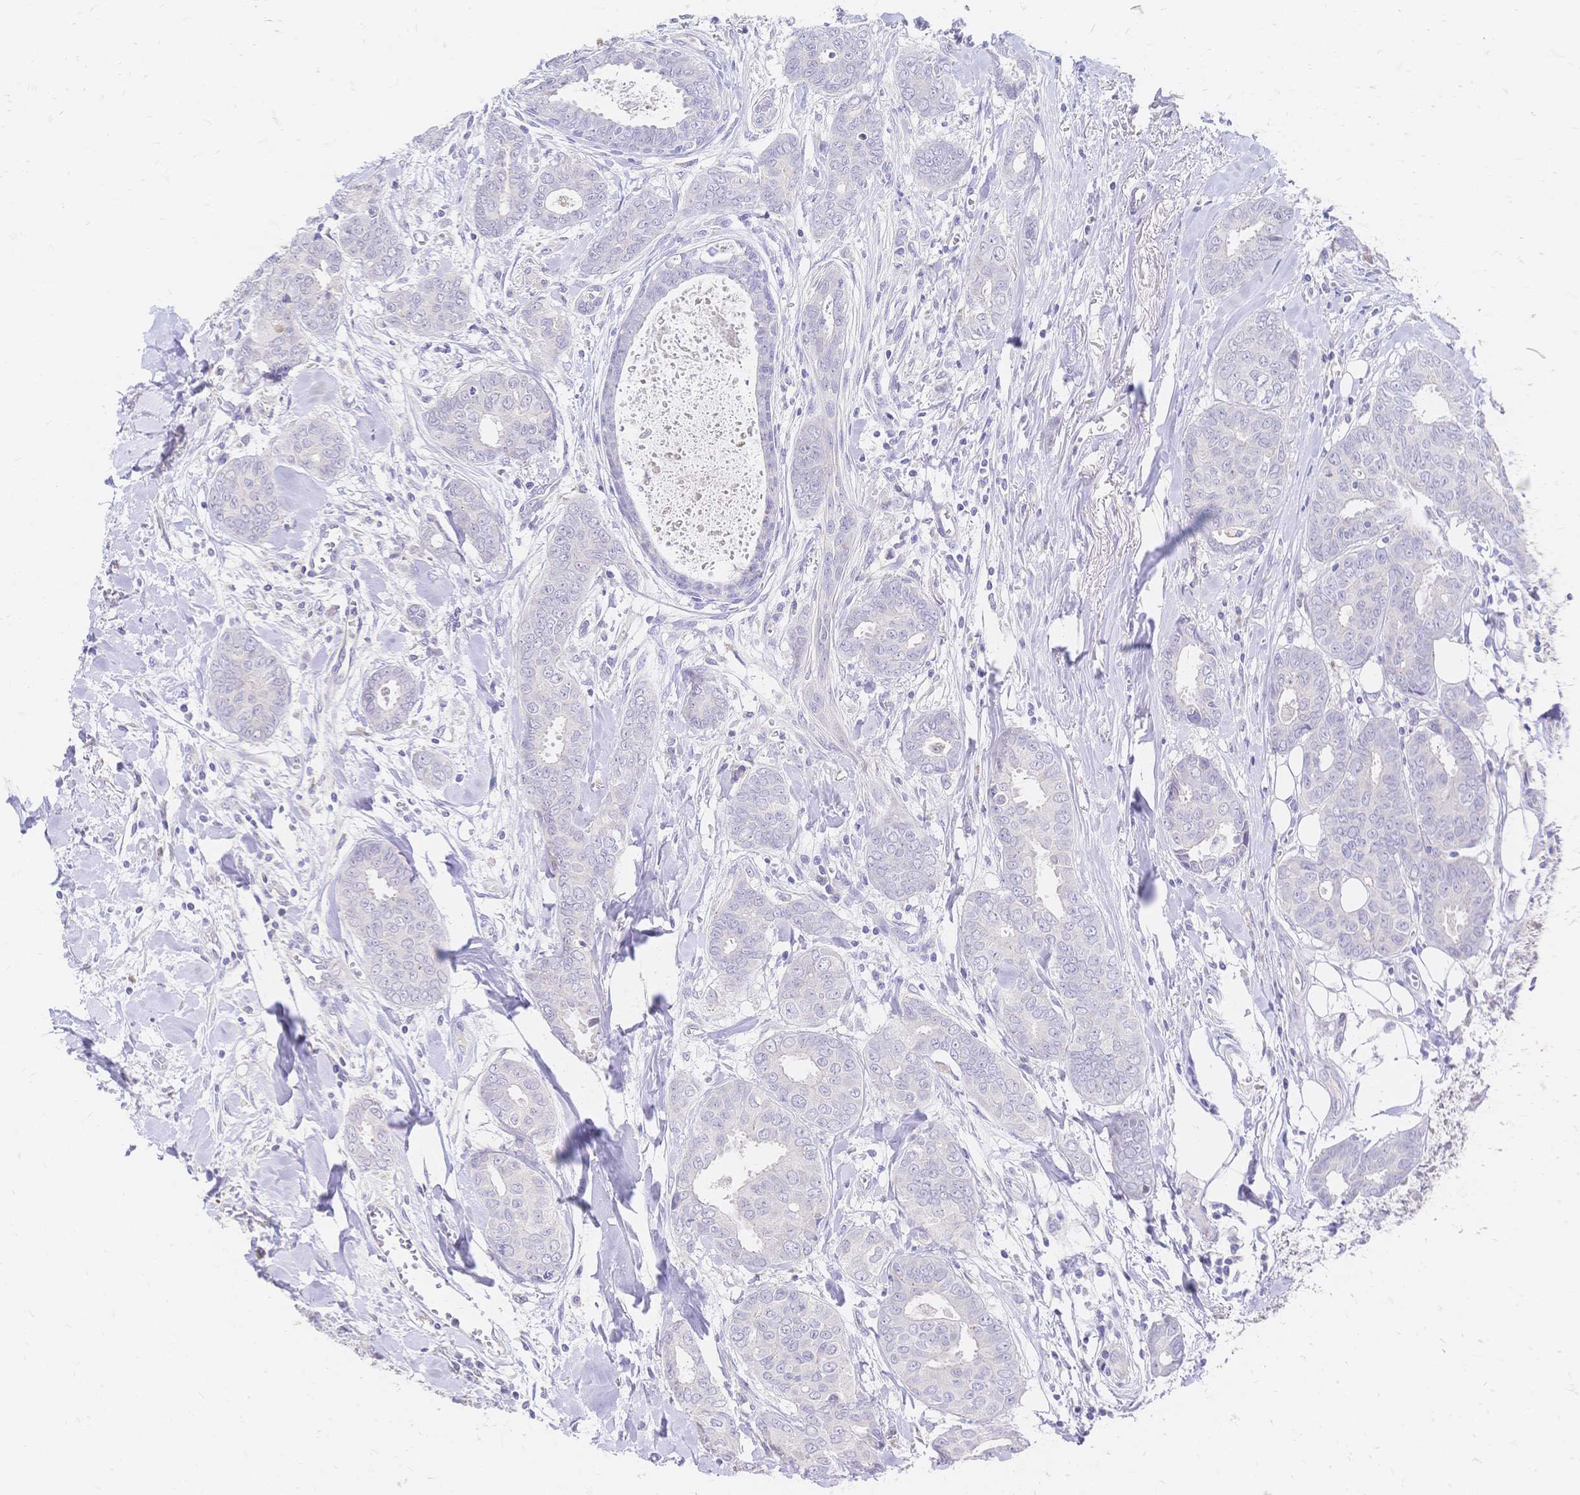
{"staining": {"intensity": "negative", "quantity": "none", "location": "none"}, "tissue": "breast cancer", "cell_type": "Tumor cells", "image_type": "cancer", "snomed": [{"axis": "morphology", "description": "Duct carcinoma"}, {"axis": "topography", "description": "Breast"}], "caption": "There is no significant staining in tumor cells of breast cancer (intraductal carcinoma).", "gene": "VWC2L", "patient": {"sex": "female", "age": 45}}